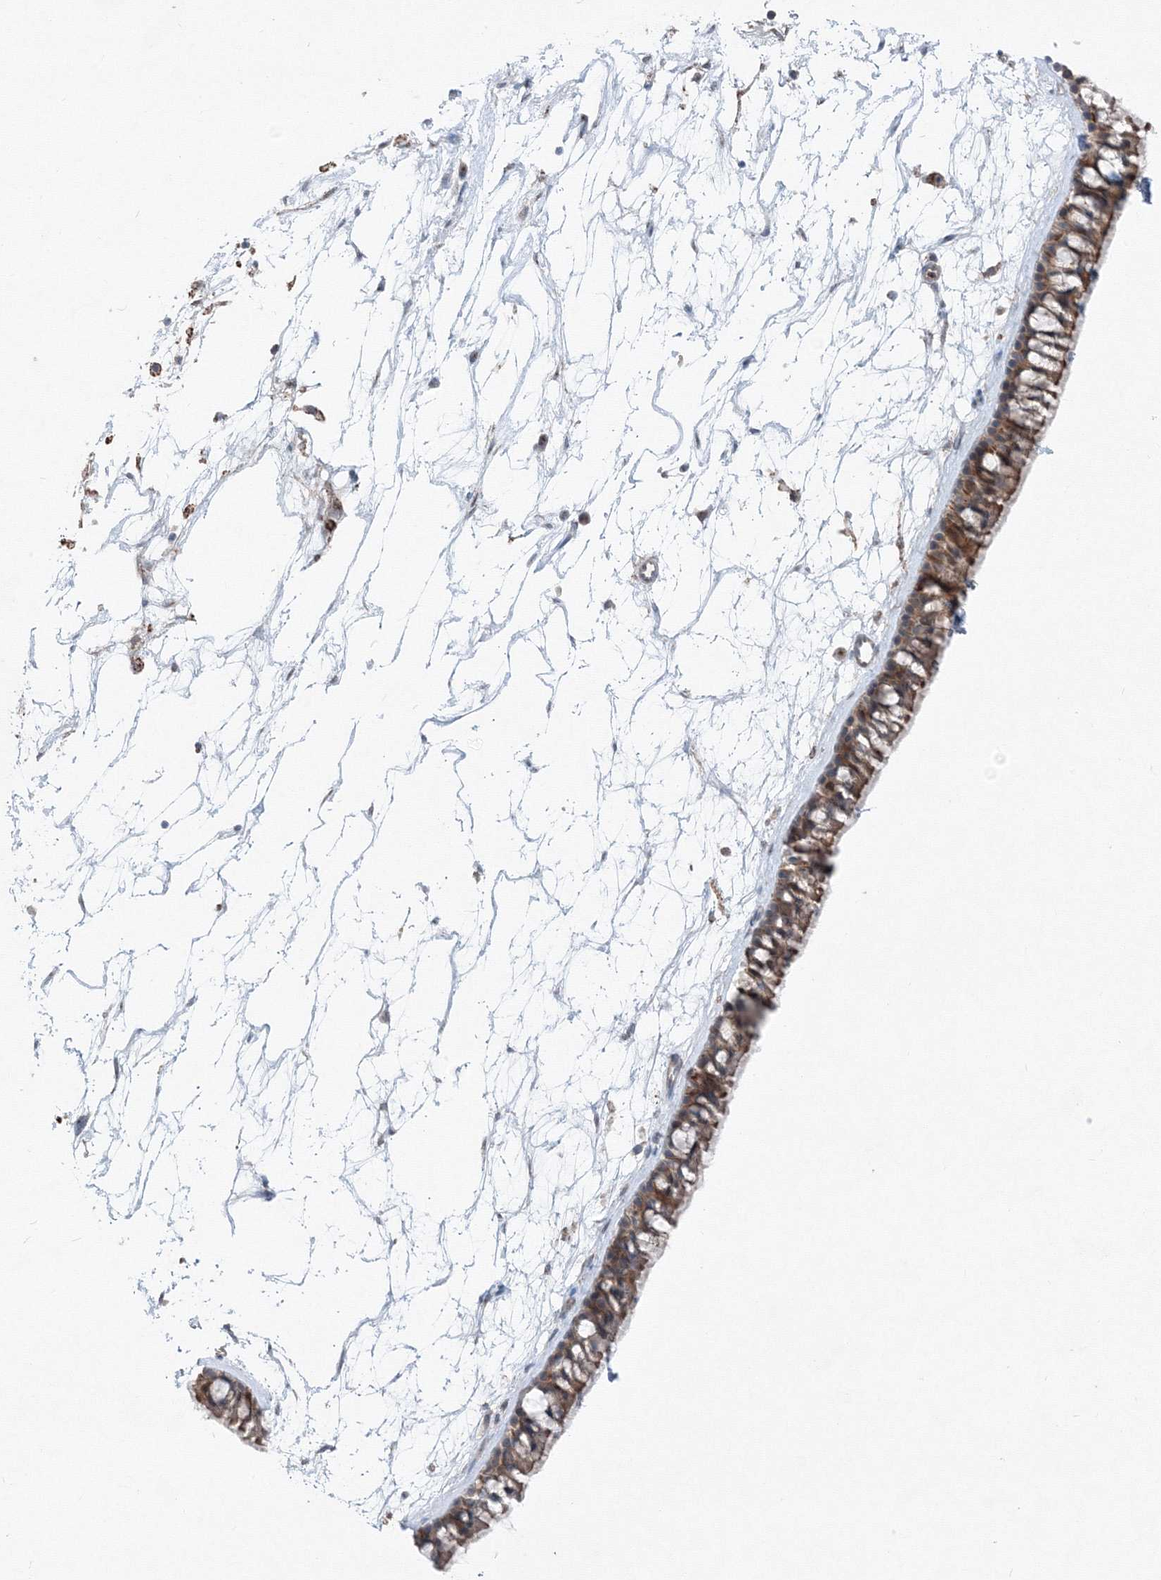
{"staining": {"intensity": "moderate", "quantity": ">75%", "location": "cytoplasmic/membranous,nuclear"}, "tissue": "nasopharynx", "cell_type": "Respiratory epithelial cells", "image_type": "normal", "snomed": [{"axis": "morphology", "description": "Normal tissue, NOS"}, {"axis": "topography", "description": "Nasopharynx"}], "caption": "DAB (3,3'-diaminobenzidine) immunohistochemical staining of unremarkable human nasopharynx displays moderate cytoplasmic/membranous,nuclear protein staining in about >75% of respiratory epithelial cells.", "gene": "TPRKB", "patient": {"sex": "male", "age": 64}}